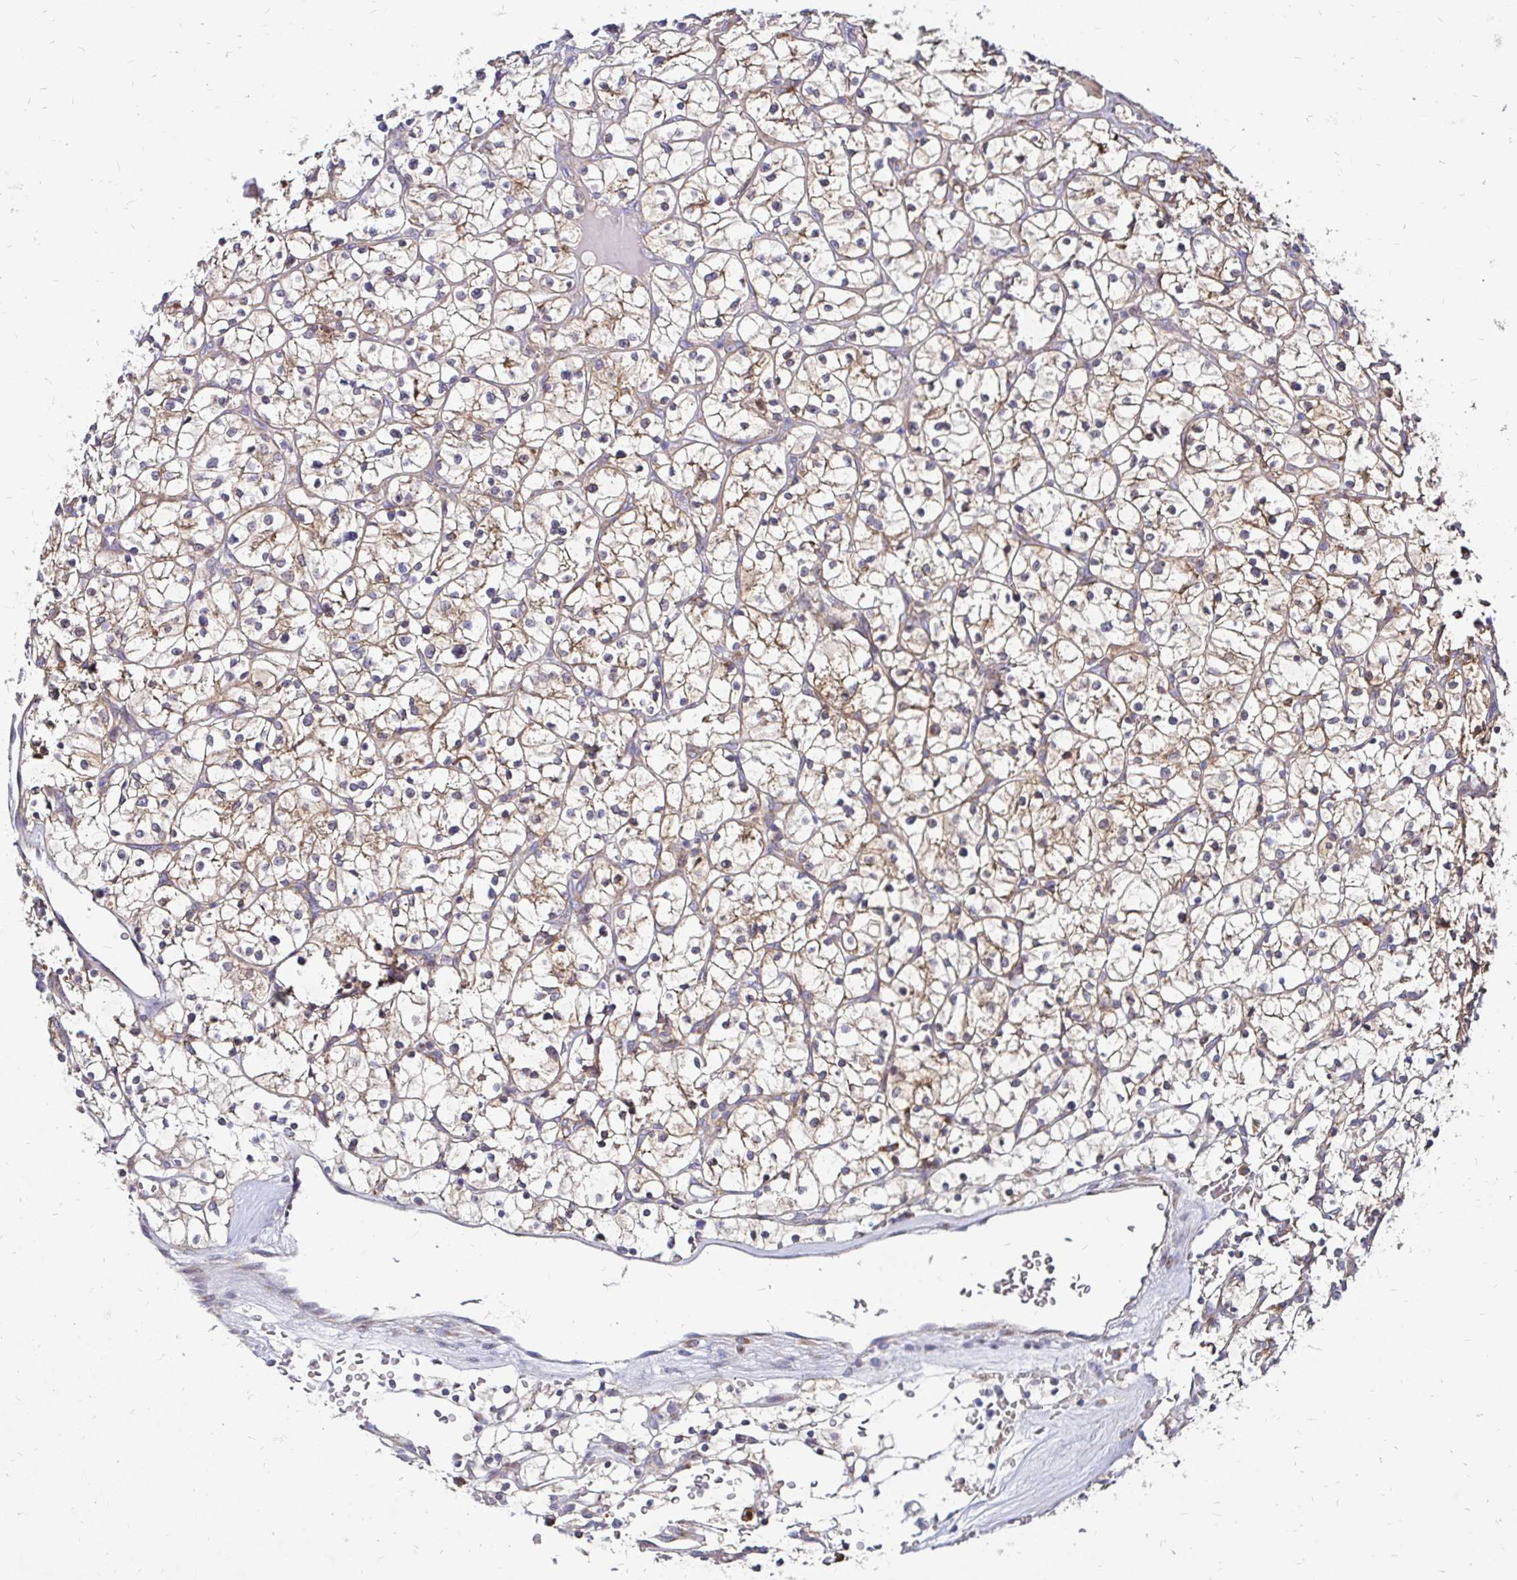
{"staining": {"intensity": "weak", "quantity": "<25%", "location": "cytoplasmic/membranous"}, "tissue": "renal cancer", "cell_type": "Tumor cells", "image_type": "cancer", "snomed": [{"axis": "morphology", "description": "Adenocarcinoma, NOS"}, {"axis": "topography", "description": "Kidney"}], "caption": "Immunohistochemistry micrograph of neoplastic tissue: renal cancer (adenocarcinoma) stained with DAB demonstrates no significant protein positivity in tumor cells. (Stains: DAB immunohistochemistry (IHC) with hematoxylin counter stain, Microscopy: brightfield microscopy at high magnification).", "gene": "IDUA", "patient": {"sex": "female", "age": 64}}